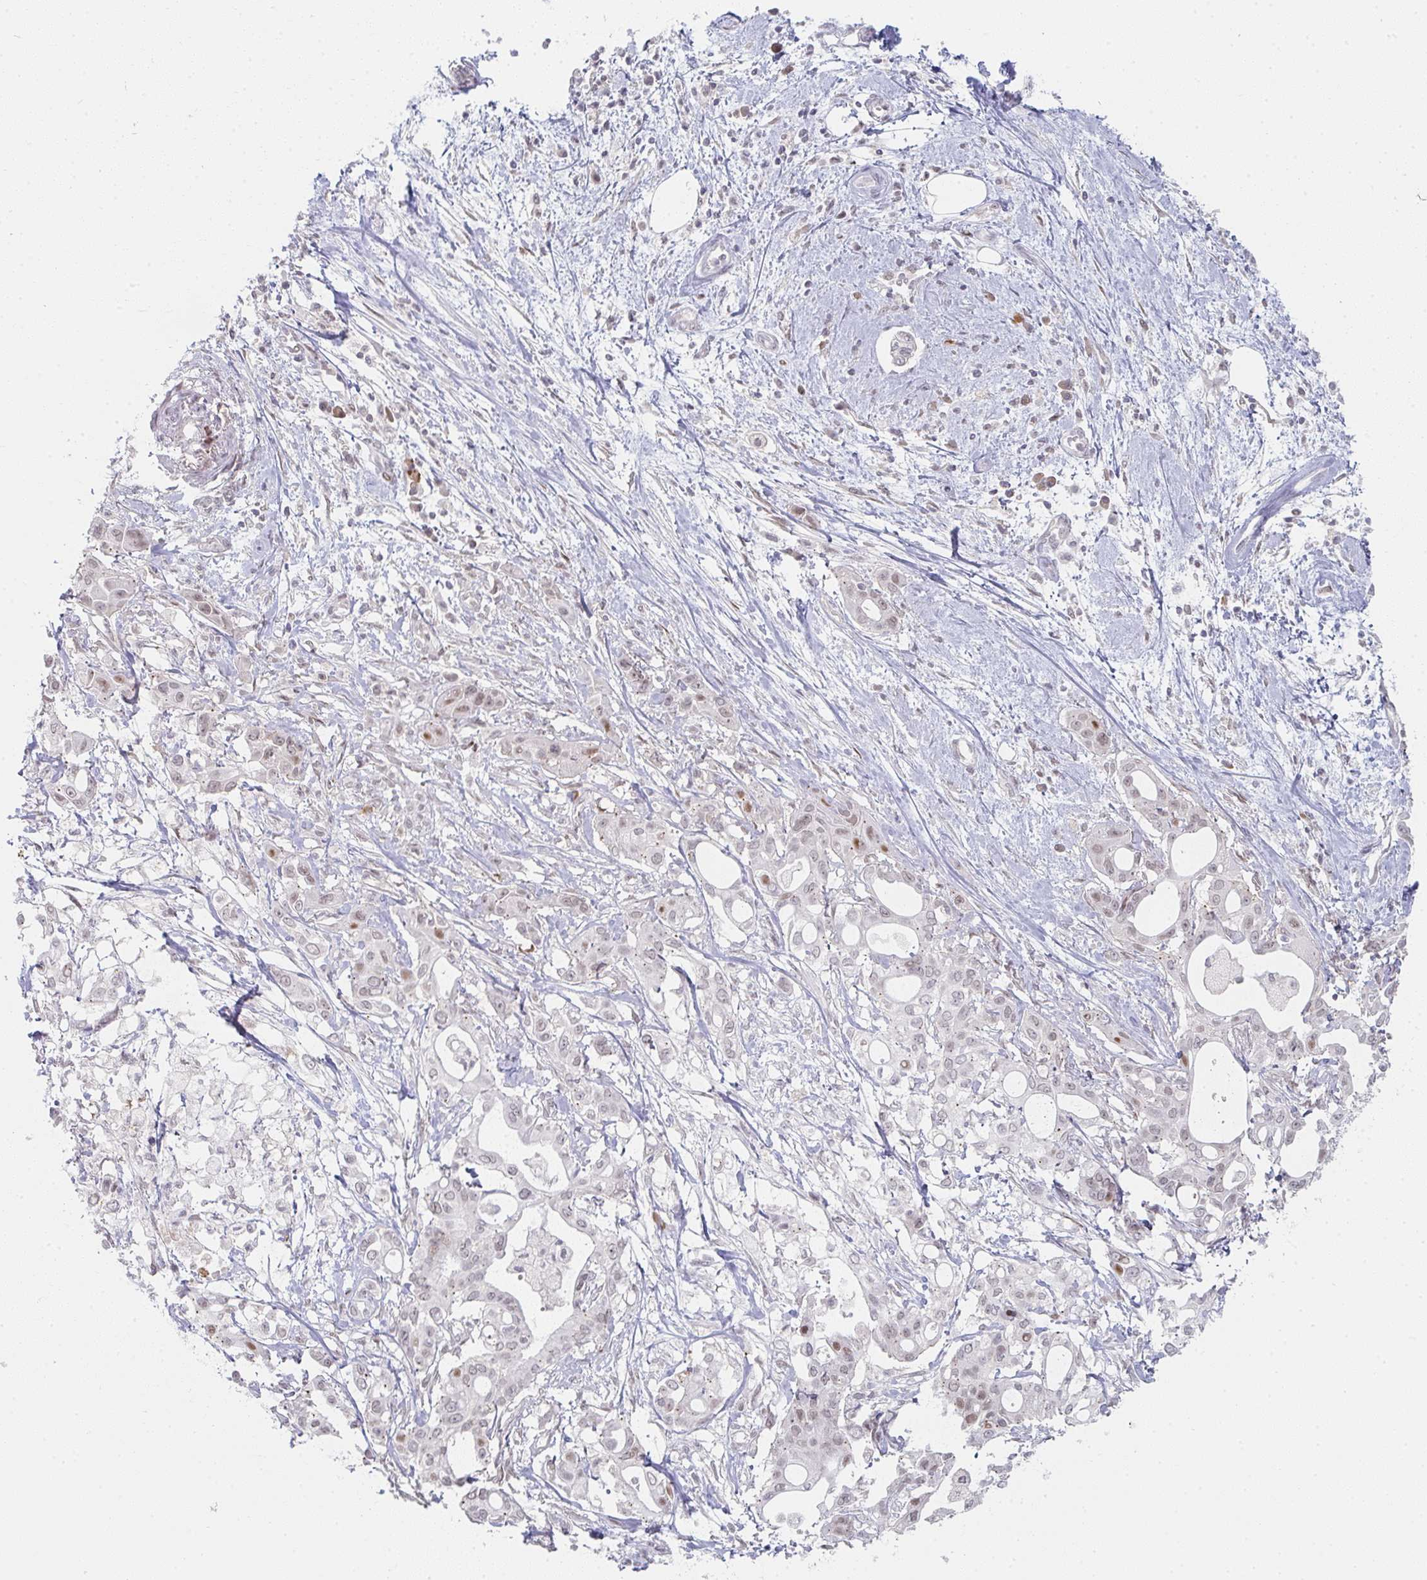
{"staining": {"intensity": "moderate", "quantity": "<25%", "location": "nuclear"}, "tissue": "pancreatic cancer", "cell_type": "Tumor cells", "image_type": "cancer", "snomed": [{"axis": "morphology", "description": "Adenocarcinoma, NOS"}, {"axis": "topography", "description": "Pancreas"}], "caption": "An immunohistochemistry (IHC) photomicrograph of neoplastic tissue is shown. Protein staining in brown shows moderate nuclear positivity in pancreatic cancer within tumor cells.", "gene": "LIN54", "patient": {"sex": "female", "age": 68}}